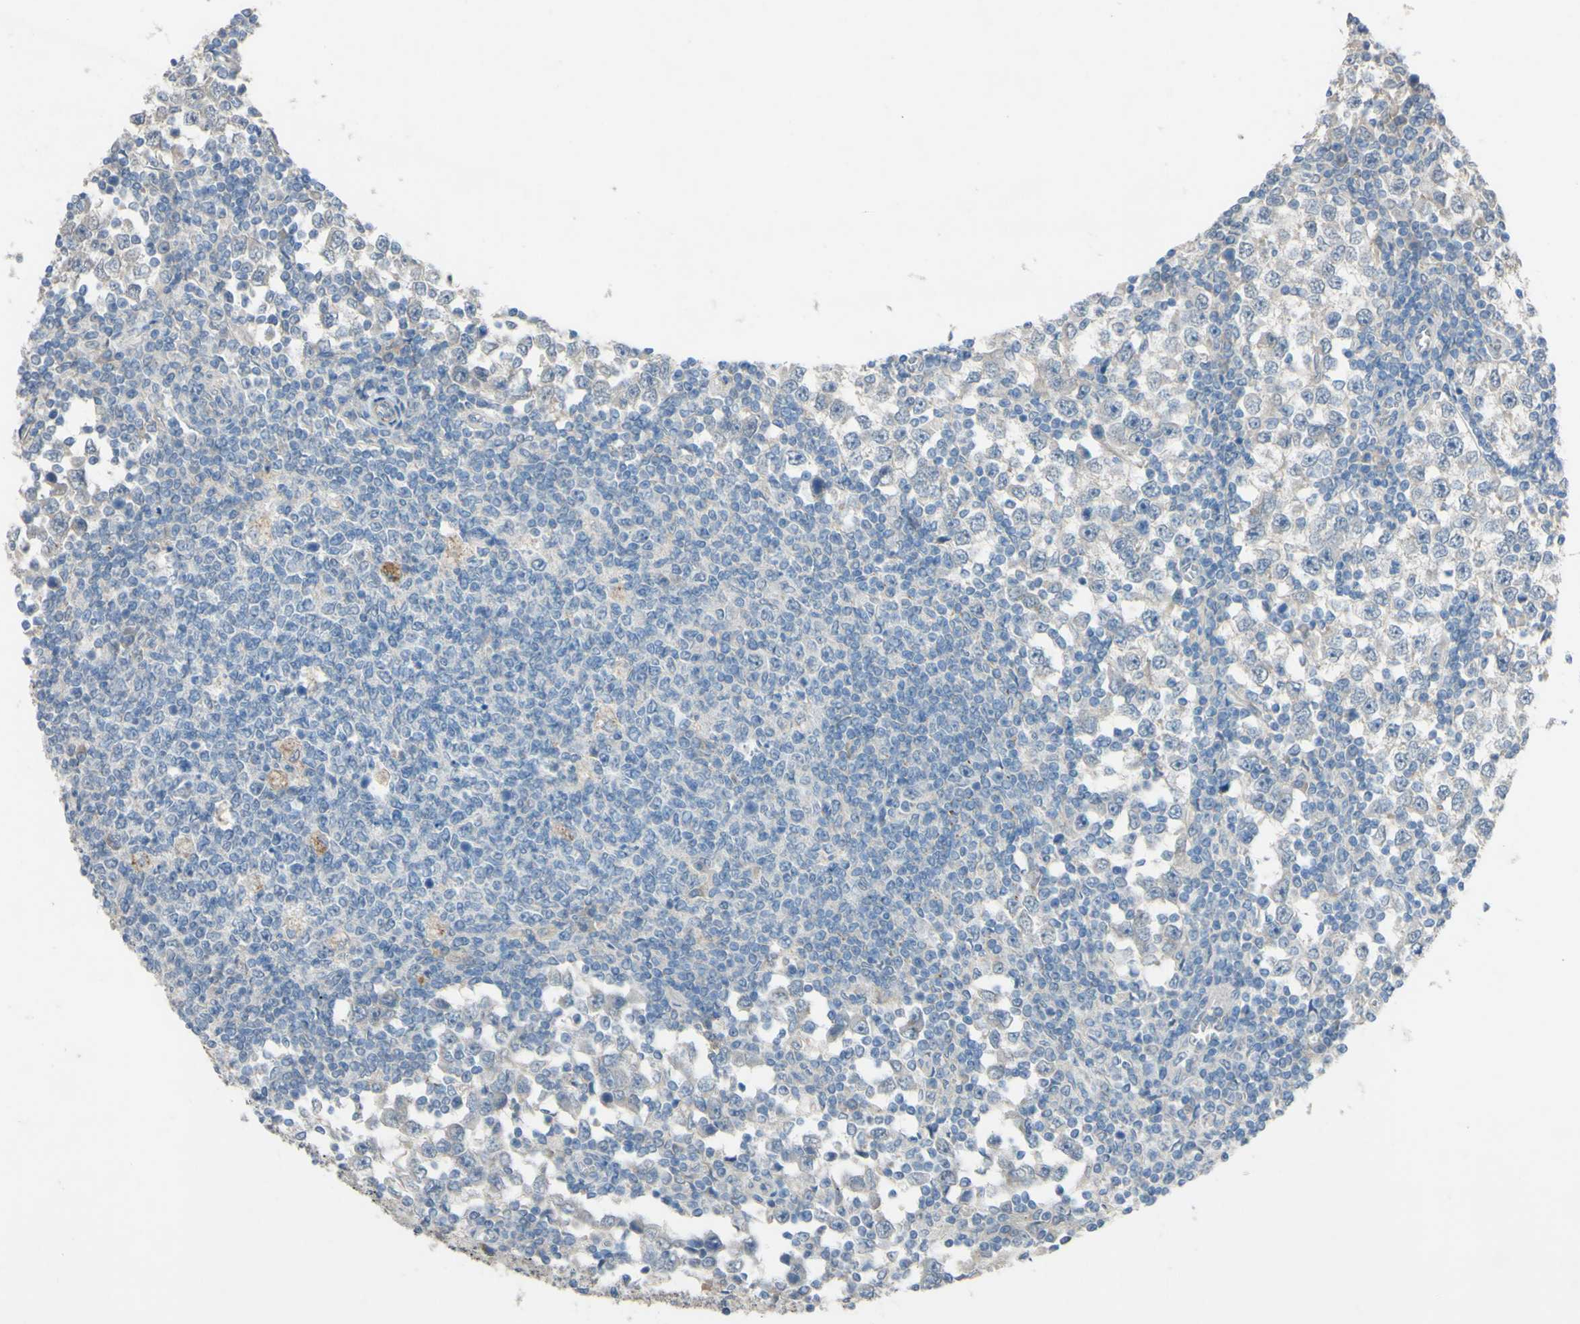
{"staining": {"intensity": "negative", "quantity": "none", "location": "none"}, "tissue": "testis cancer", "cell_type": "Tumor cells", "image_type": "cancer", "snomed": [{"axis": "morphology", "description": "Seminoma, NOS"}, {"axis": "topography", "description": "Testis"}], "caption": "Testis cancer stained for a protein using immunohistochemistry (IHC) shows no expression tumor cells.", "gene": "CDCP1", "patient": {"sex": "male", "age": 65}}